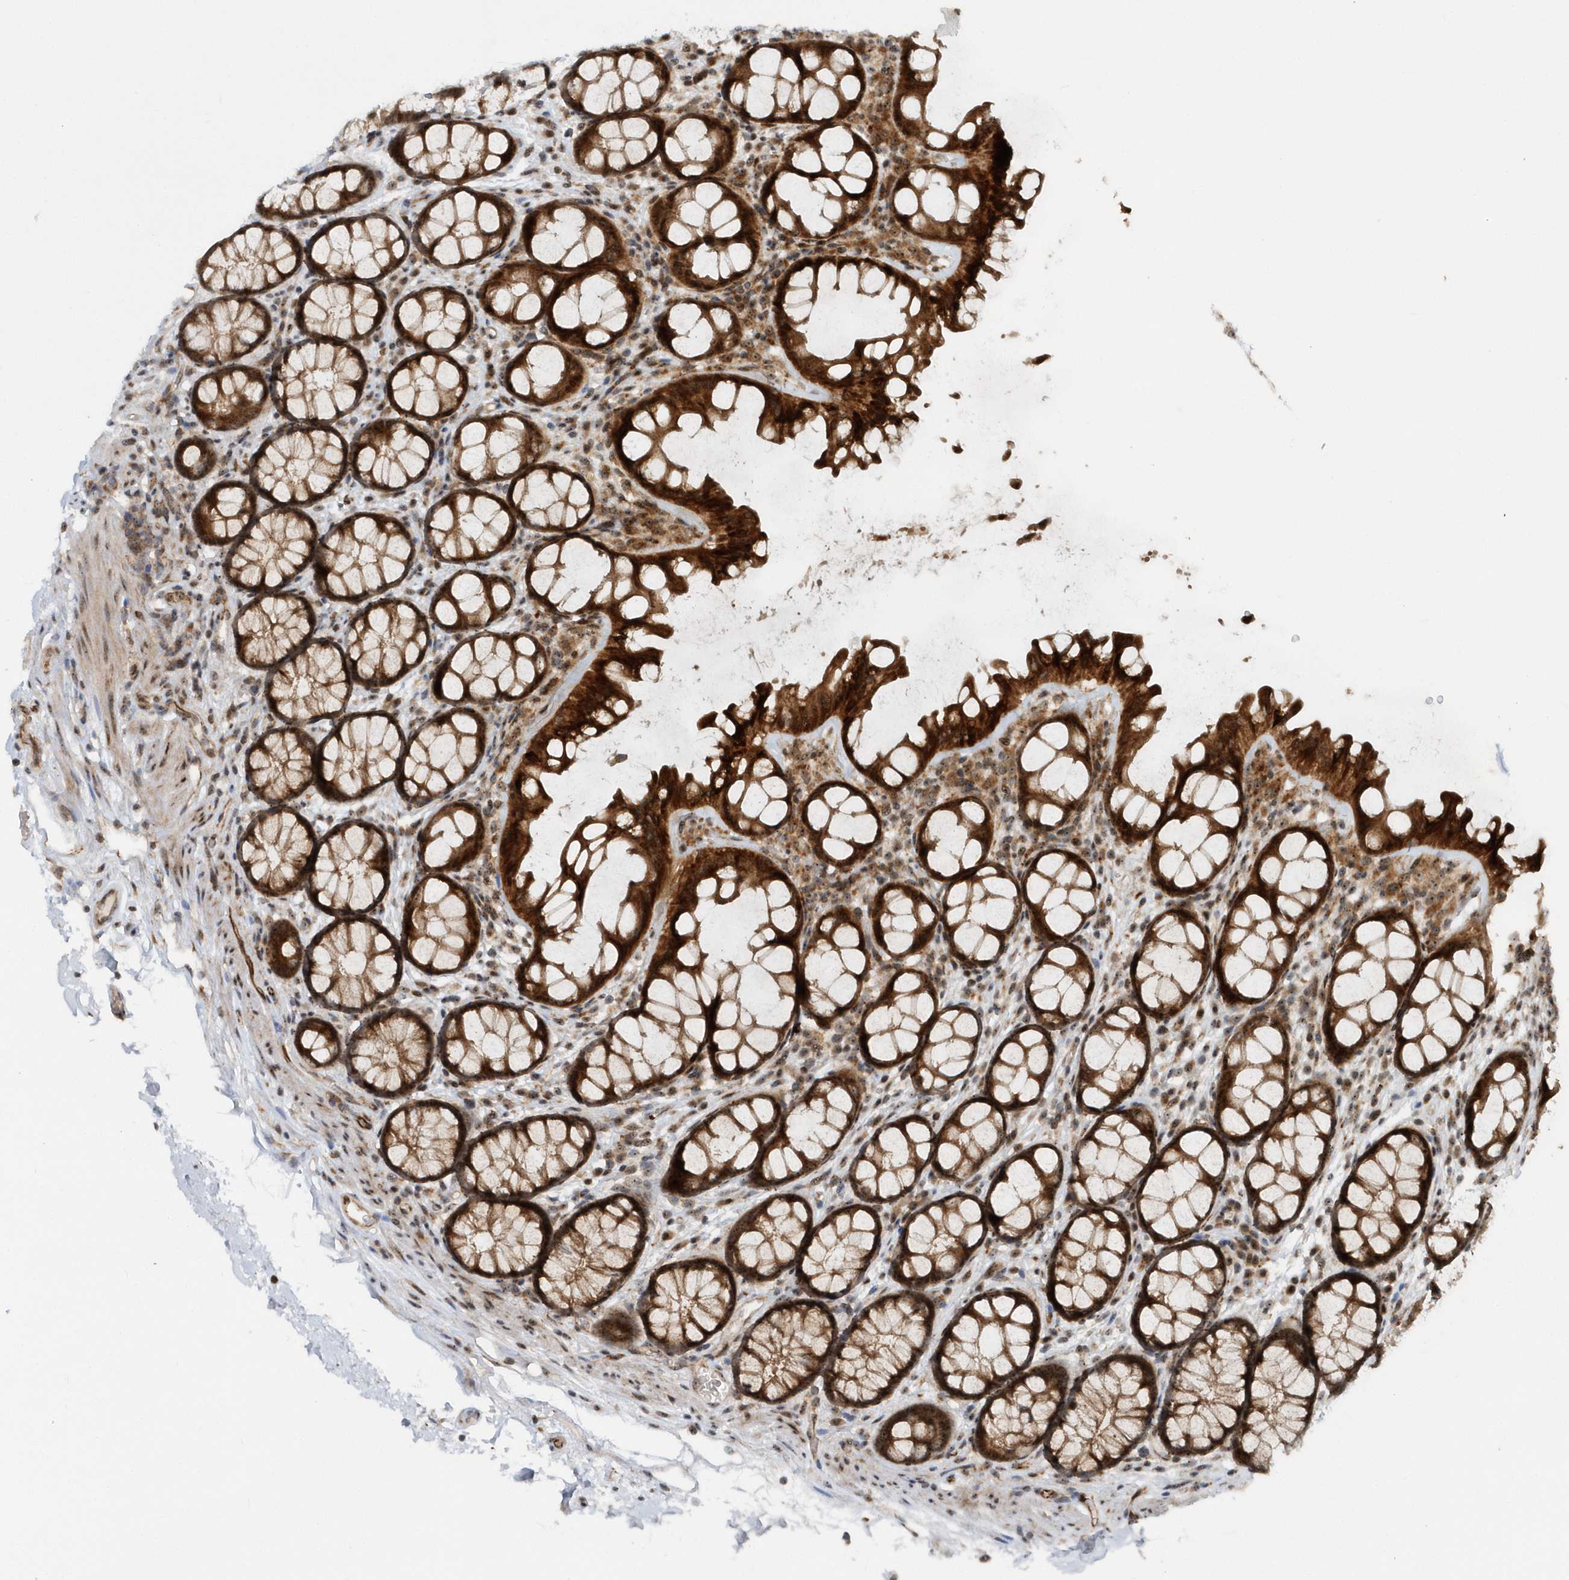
{"staining": {"intensity": "weak", "quantity": "25%-75%", "location": "cytoplasmic/membranous"}, "tissue": "colon", "cell_type": "Endothelial cells", "image_type": "normal", "snomed": [{"axis": "morphology", "description": "Normal tissue, NOS"}, {"axis": "topography", "description": "Colon"}], "caption": "Benign colon displays weak cytoplasmic/membranous expression in approximately 25%-75% of endothelial cells, visualized by immunohistochemistry. The staining was performed using DAB to visualize the protein expression in brown, while the nuclei were stained in blue with hematoxylin (Magnification: 20x).", "gene": "SOWAHB", "patient": {"sex": "female", "age": 82}}